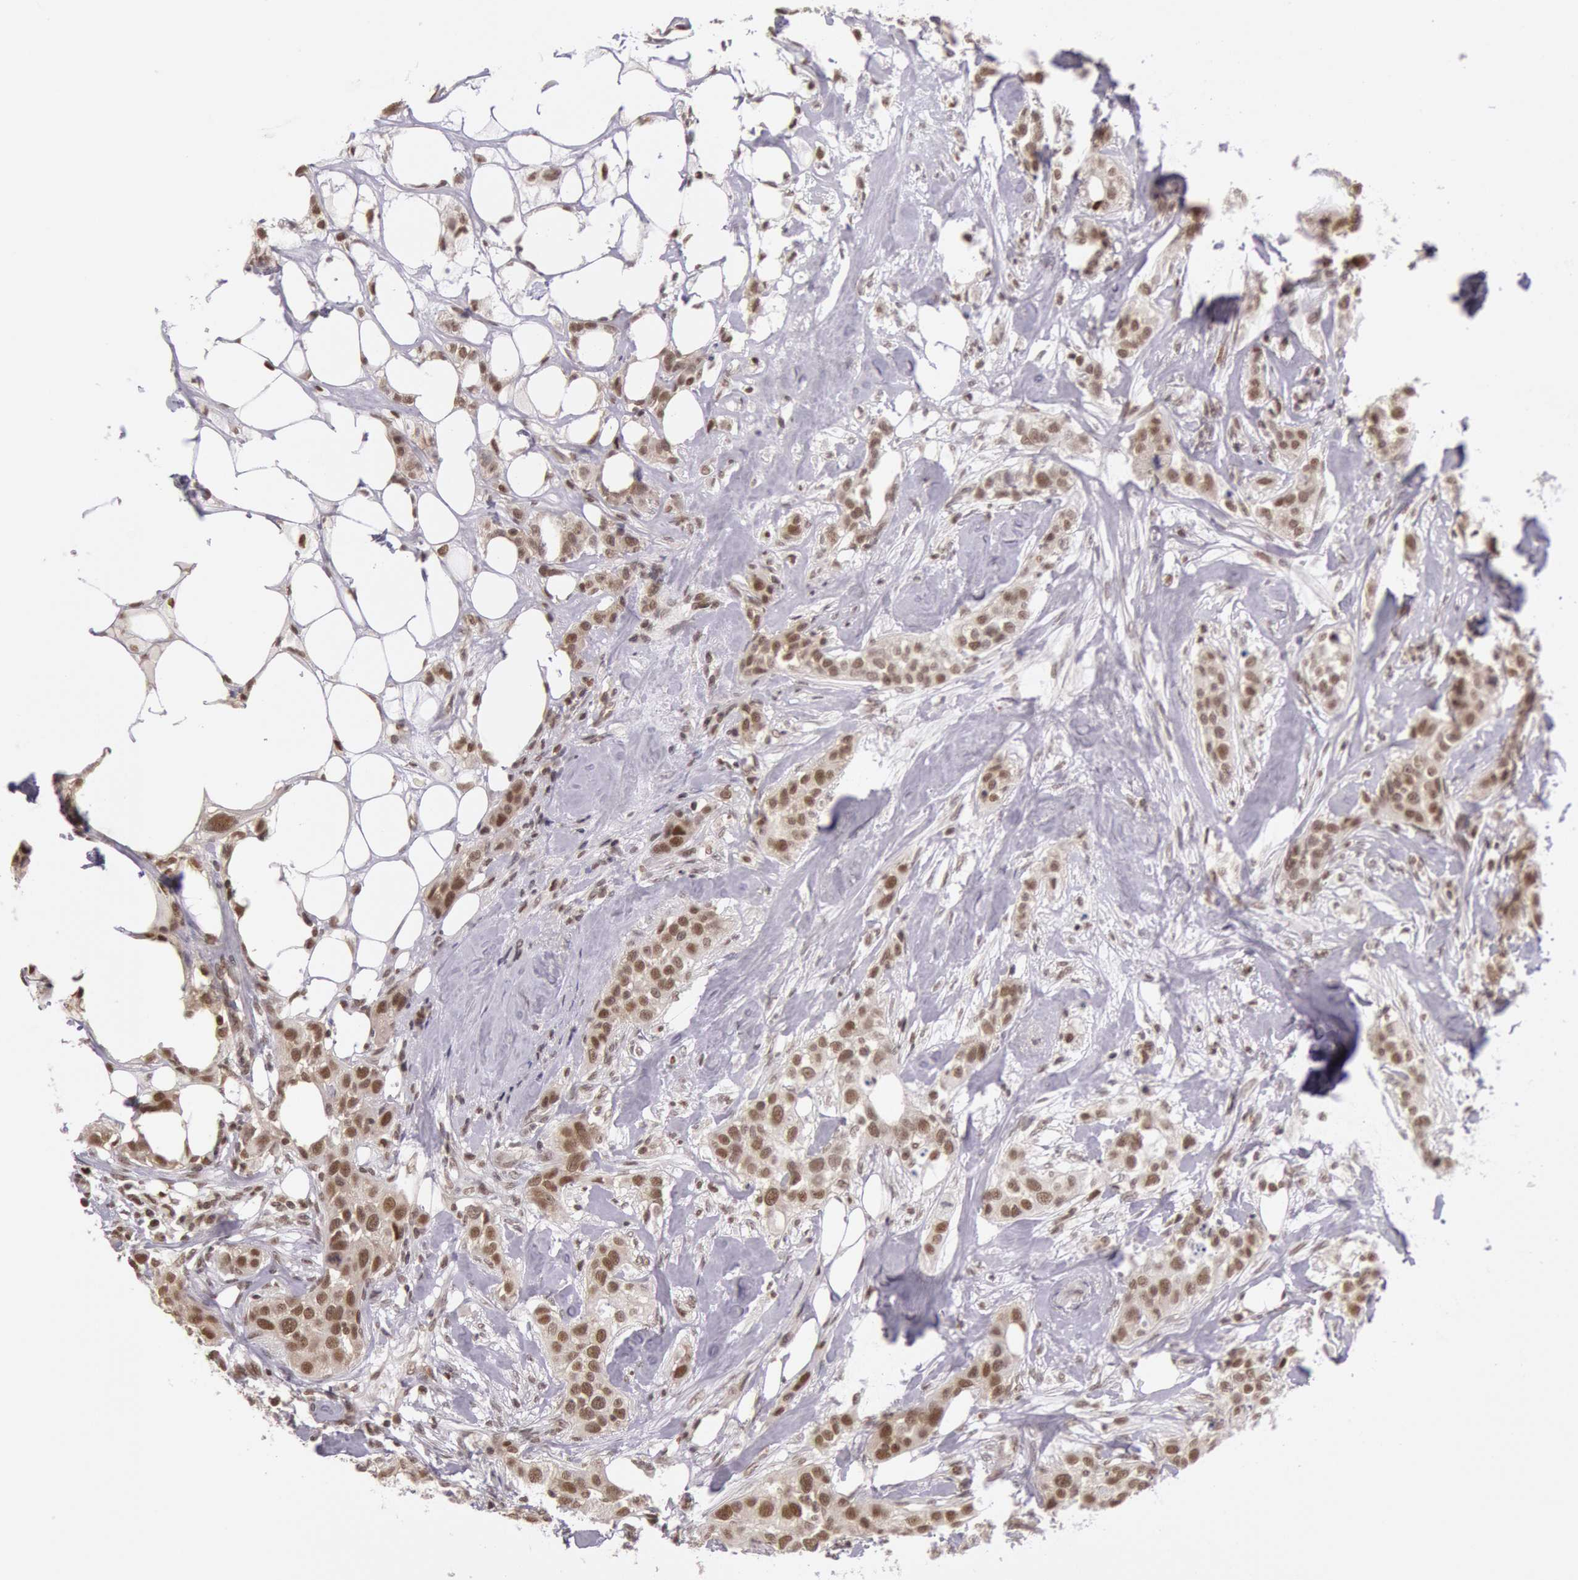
{"staining": {"intensity": "moderate", "quantity": ">75%", "location": "nuclear"}, "tissue": "breast cancer", "cell_type": "Tumor cells", "image_type": "cancer", "snomed": [{"axis": "morphology", "description": "Duct carcinoma"}, {"axis": "topography", "description": "Breast"}], "caption": "An immunohistochemistry micrograph of tumor tissue is shown. Protein staining in brown highlights moderate nuclear positivity in breast cancer (intraductal carcinoma) within tumor cells.", "gene": "ESS2", "patient": {"sex": "female", "age": 45}}